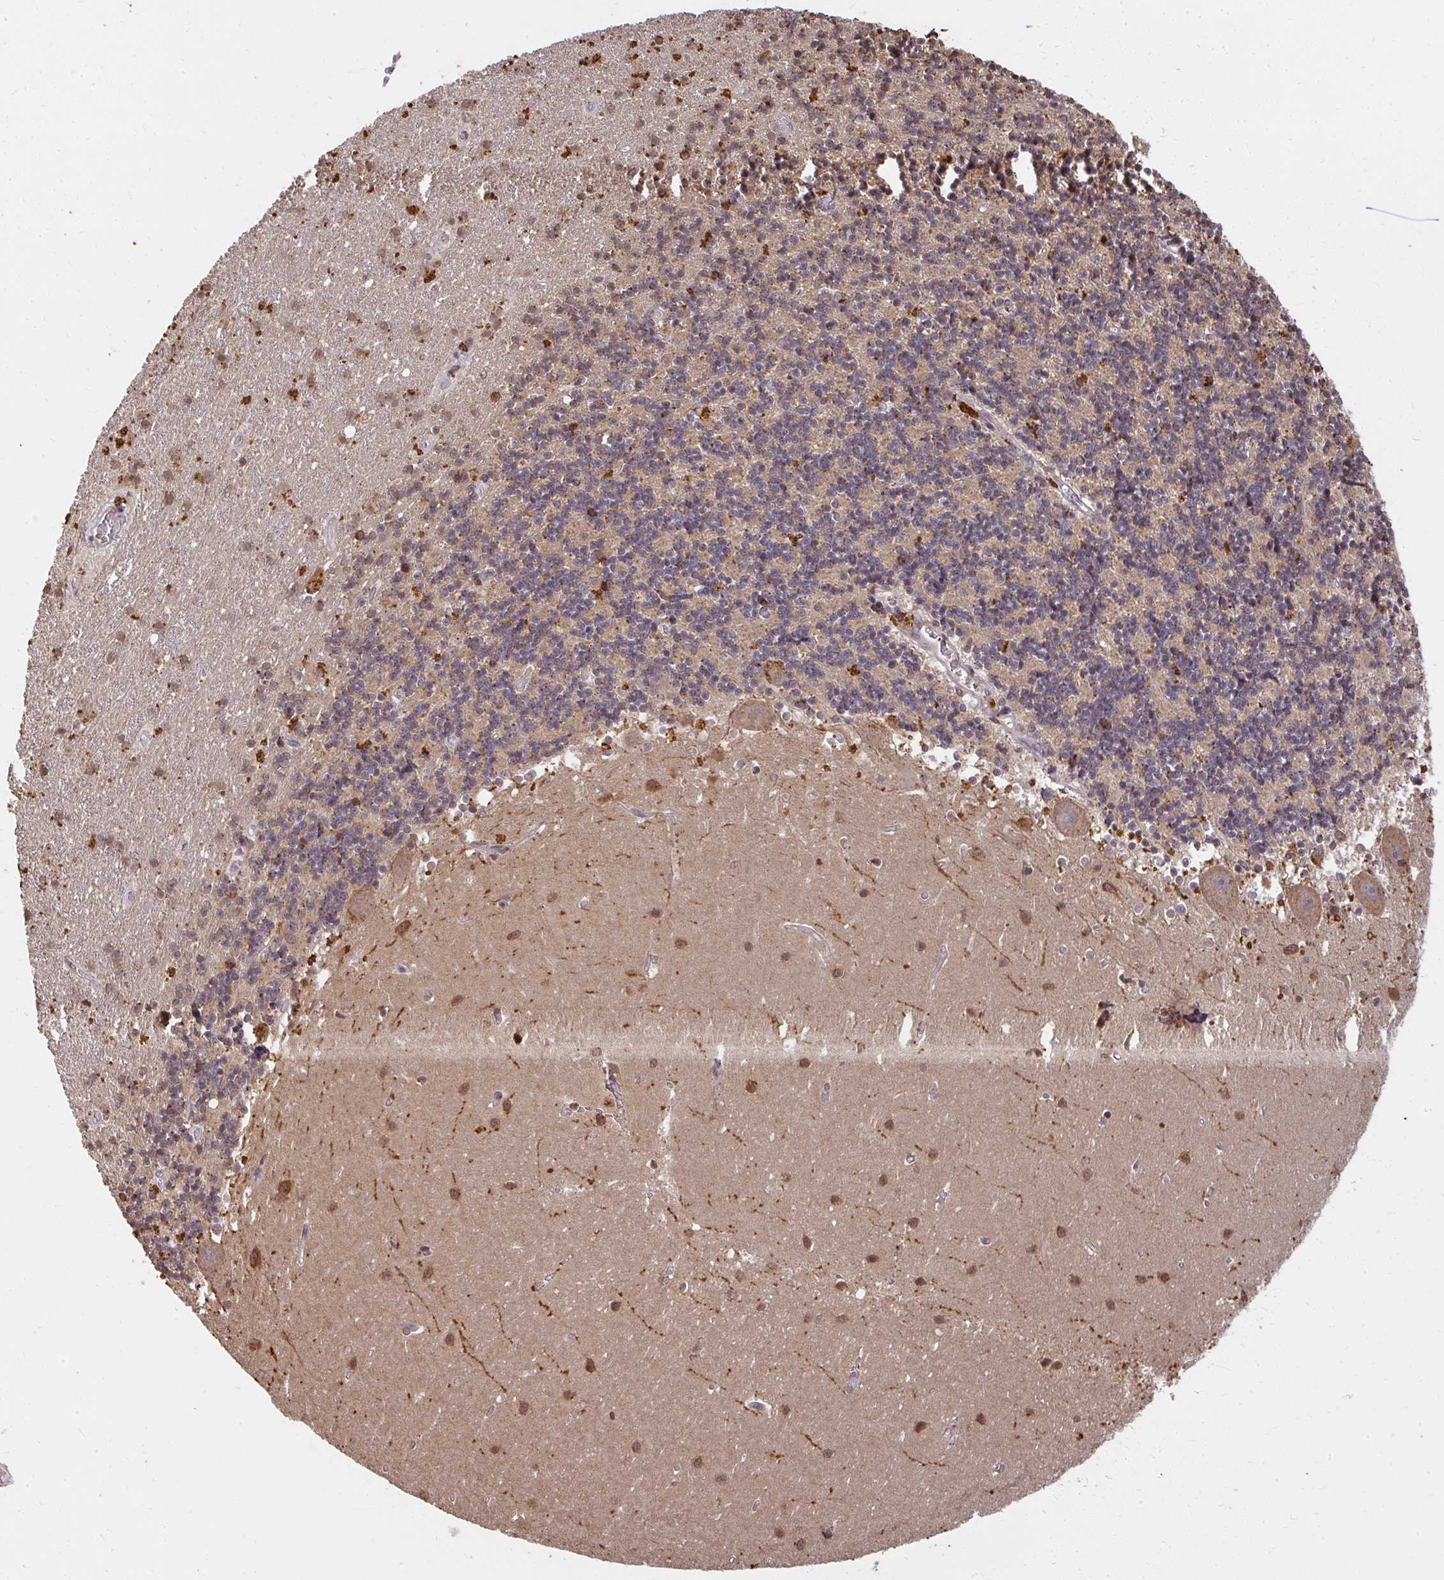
{"staining": {"intensity": "weak", "quantity": "<25%", "location": "cytoplasmic/membranous"}, "tissue": "cerebellum", "cell_type": "Cells in granular layer", "image_type": "normal", "snomed": [{"axis": "morphology", "description": "Normal tissue, NOS"}, {"axis": "topography", "description": "Cerebellum"}], "caption": "The histopathology image demonstrates no significant staining in cells in granular layer of cerebellum.", "gene": "LARS2", "patient": {"sex": "male", "age": 54}}